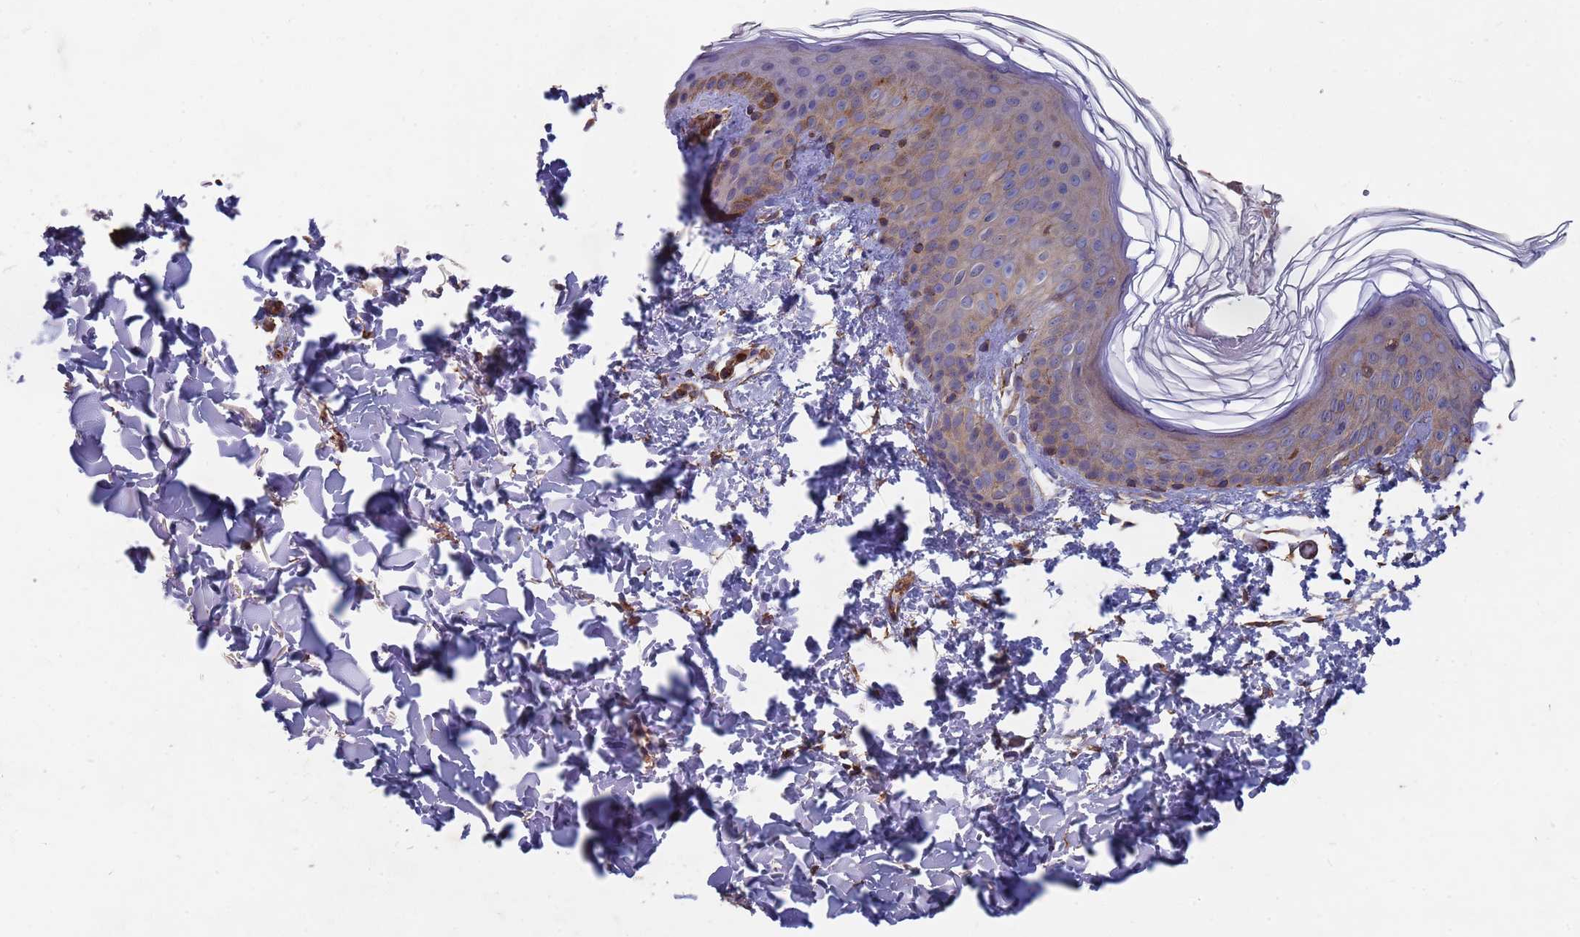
{"staining": {"intensity": "weak", "quantity": ">75%", "location": "cytoplasmic/membranous"}, "tissue": "skin", "cell_type": "Fibroblasts", "image_type": "normal", "snomed": [{"axis": "morphology", "description": "Normal tissue, NOS"}, {"axis": "topography", "description": "Skin"}], "caption": "Immunohistochemistry (IHC) (DAB (3,3'-diaminobenzidine)) staining of normal skin displays weak cytoplasmic/membranous protein expression in approximately >75% of fibroblasts.", "gene": "PYCR1", "patient": {"sex": "female", "age": 58}}